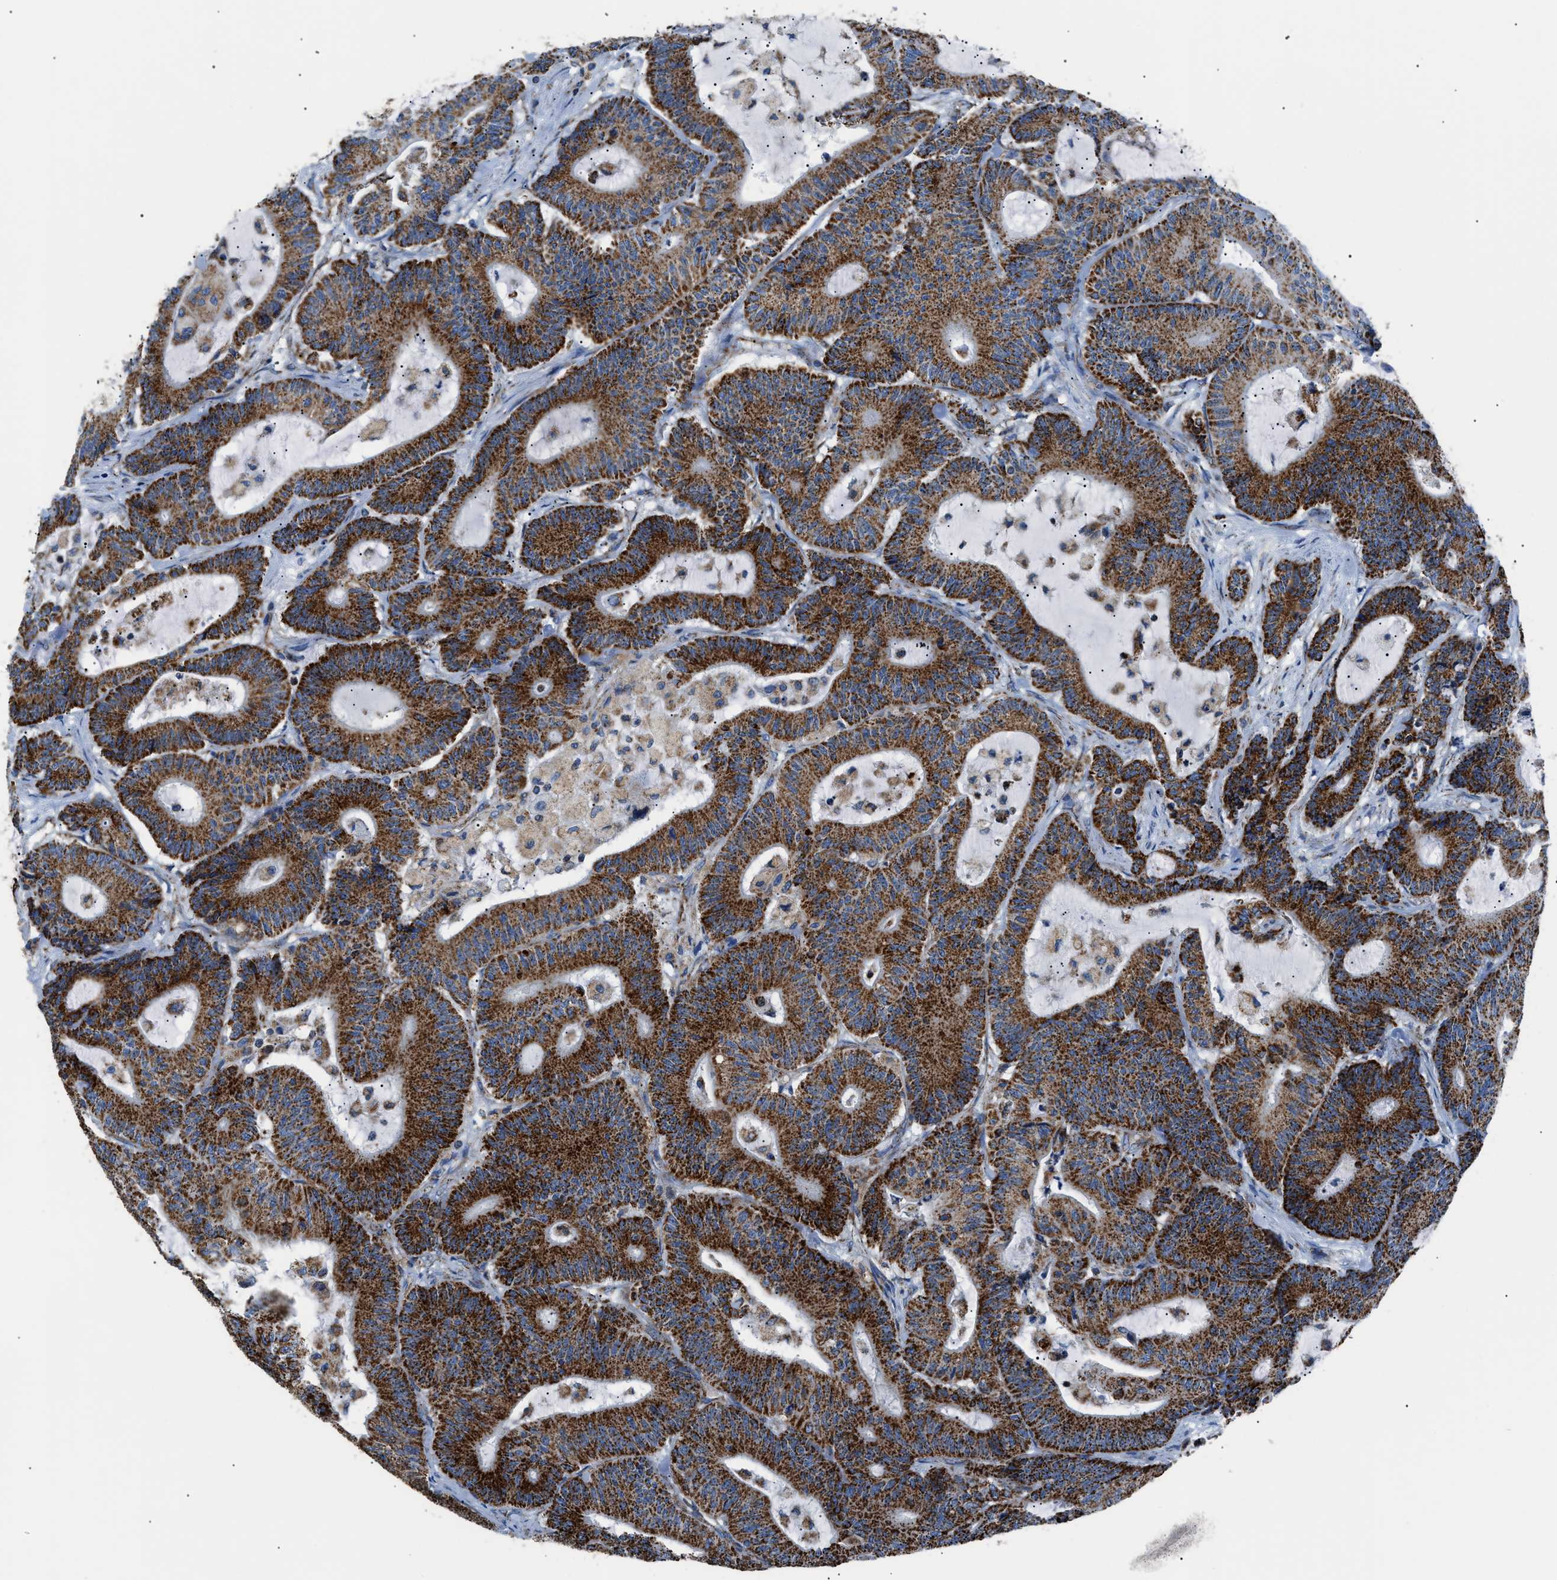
{"staining": {"intensity": "strong", "quantity": ">75%", "location": "cytoplasmic/membranous"}, "tissue": "colorectal cancer", "cell_type": "Tumor cells", "image_type": "cancer", "snomed": [{"axis": "morphology", "description": "Adenocarcinoma, NOS"}, {"axis": "topography", "description": "Colon"}], "caption": "Protein expression analysis of human colorectal cancer (adenocarcinoma) reveals strong cytoplasmic/membranous positivity in about >75% of tumor cells. The staining was performed using DAB (3,3'-diaminobenzidine) to visualize the protein expression in brown, while the nuclei were stained in blue with hematoxylin (Magnification: 20x).", "gene": "PHB2", "patient": {"sex": "female", "age": 84}}